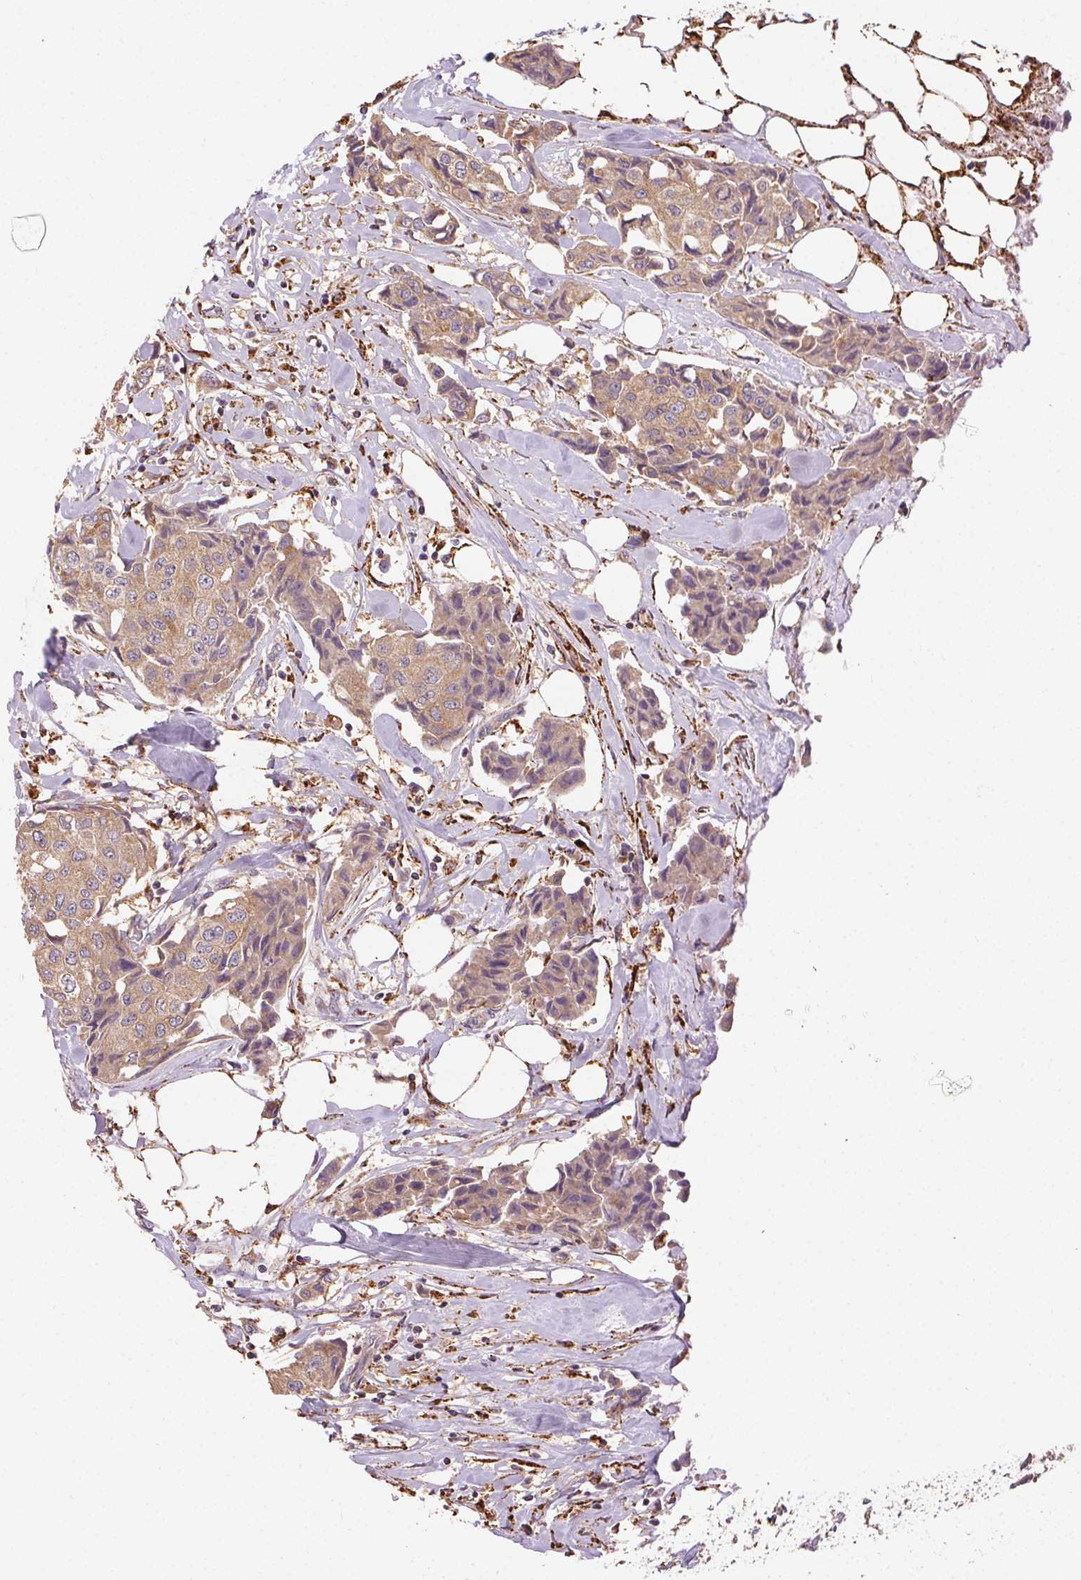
{"staining": {"intensity": "weak", "quantity": ">75%", "location": "cytoplasmic/membranous"}, "tissue": "breast cancer", "cell_type": "Tumor cells", "image_type": "cancer", "snomed": [{"axis": "morphology", "description": "Duct carcinoma"}, {"axis": "topography", "description": "Breast"}, {"axis": "topography", "description": "Lymph node"}], "caption": "Protein staining shows weak cytoplasmic/membranous positivity in approximately >75% of tumor cells in infiltrating ductal carcinoma (breast).", "gene": "FNBP1L", "patient": {"sex": "female", "age": 80}}